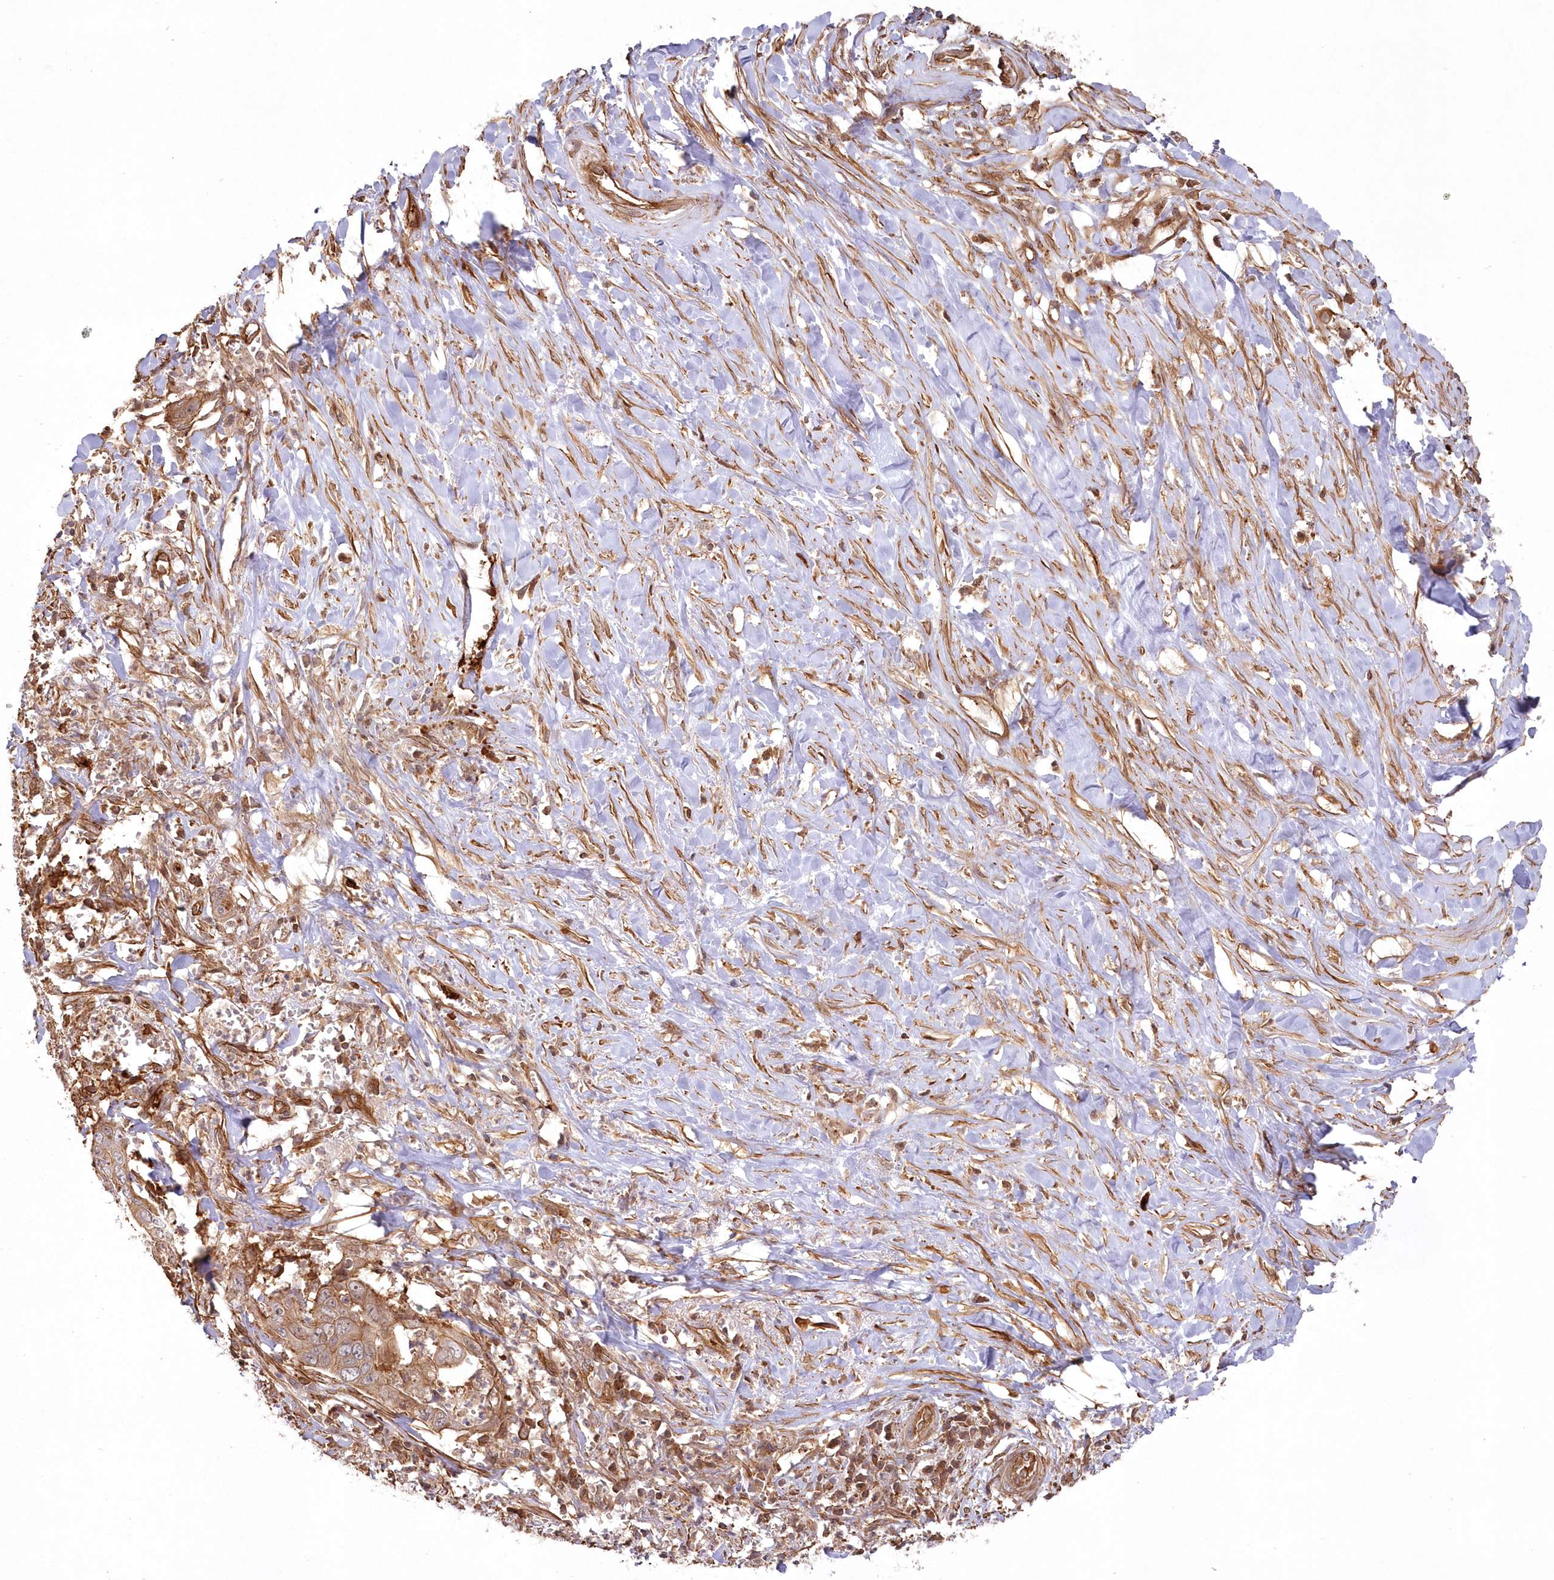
{"staining": {"intensity": "moderate", "quantity": ">75%", "location": "cytoplasmic/membranous"}, "tissue": "liver cancer", "cell_type": "Tumor cells", "image_type": "cancer", "snomed": [{"axis": "morphology", "description": "Cholangiocarcinoma"}, {"axis": "topography", "description": "Liver"}], "caption": "IHC (DAB (3,3'-diaminobenzidine)) staining of human cholangiocarcinoma (liver) displays moderate cytoplasmic/membranous protein staining in approximately >75% of tumor cells.", "gene": "RGCC", "patient": {"sex": "female", "age": 79}}